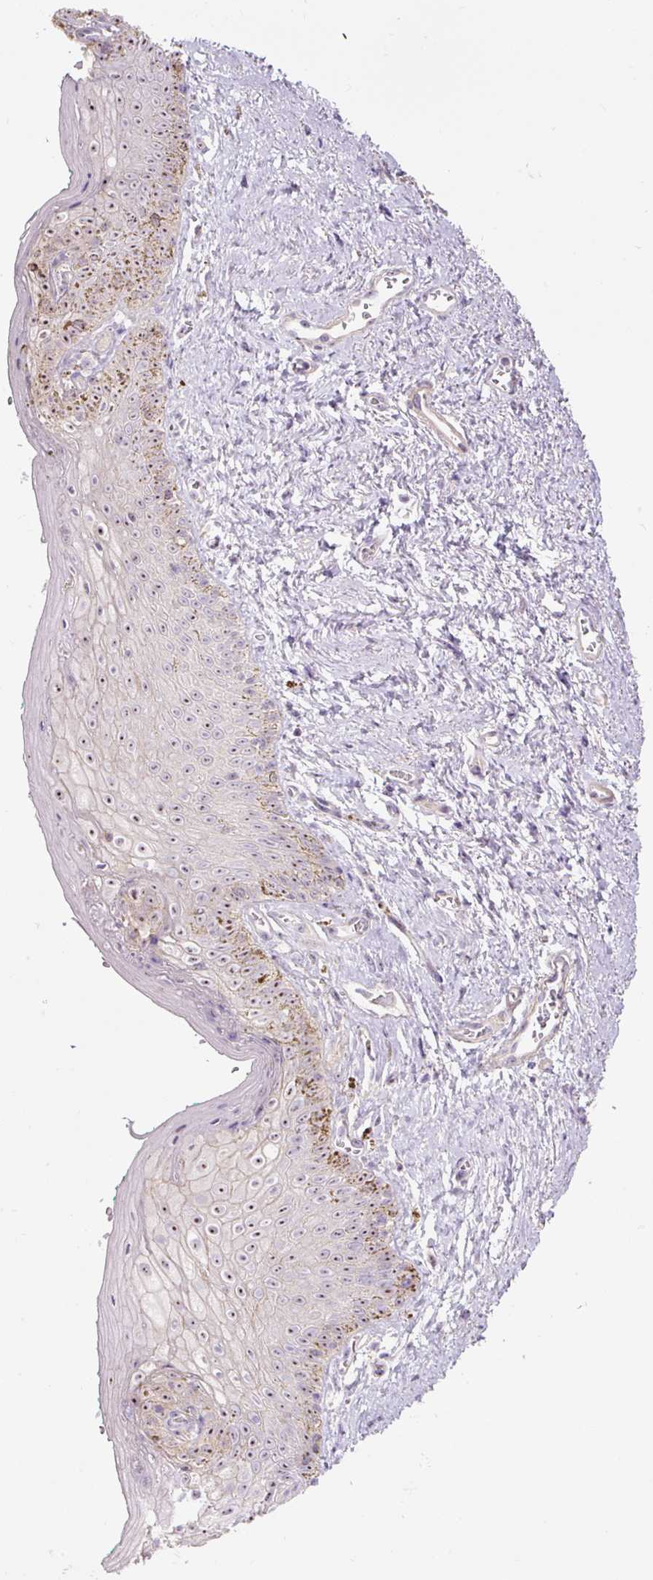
{"staining": {"intensity": "negative", "quantity": "none", "location": "none"}, "tissue": "vagina", "cell_type": "Squamous epithelial cells", "image_type": "normal", "snomed": [{"axis": "morphology", "description": "Normal tissue, NOS"}, {"axis": "topography", "description": "Vulva"}, {"axis": "topography", "description": "Vagina"}, {"axis": "topography", "description": "Peripheral nerve tissue"}], "caption": "High power microscopy histopathology image of an immunohistochemistry (IHC) photomicrograph of unremarkable vagina, revealing no significant expression in squamous epithelial cells.", "gene": "TMEM151B", "patient": {"sex": "female", "age": 66}}